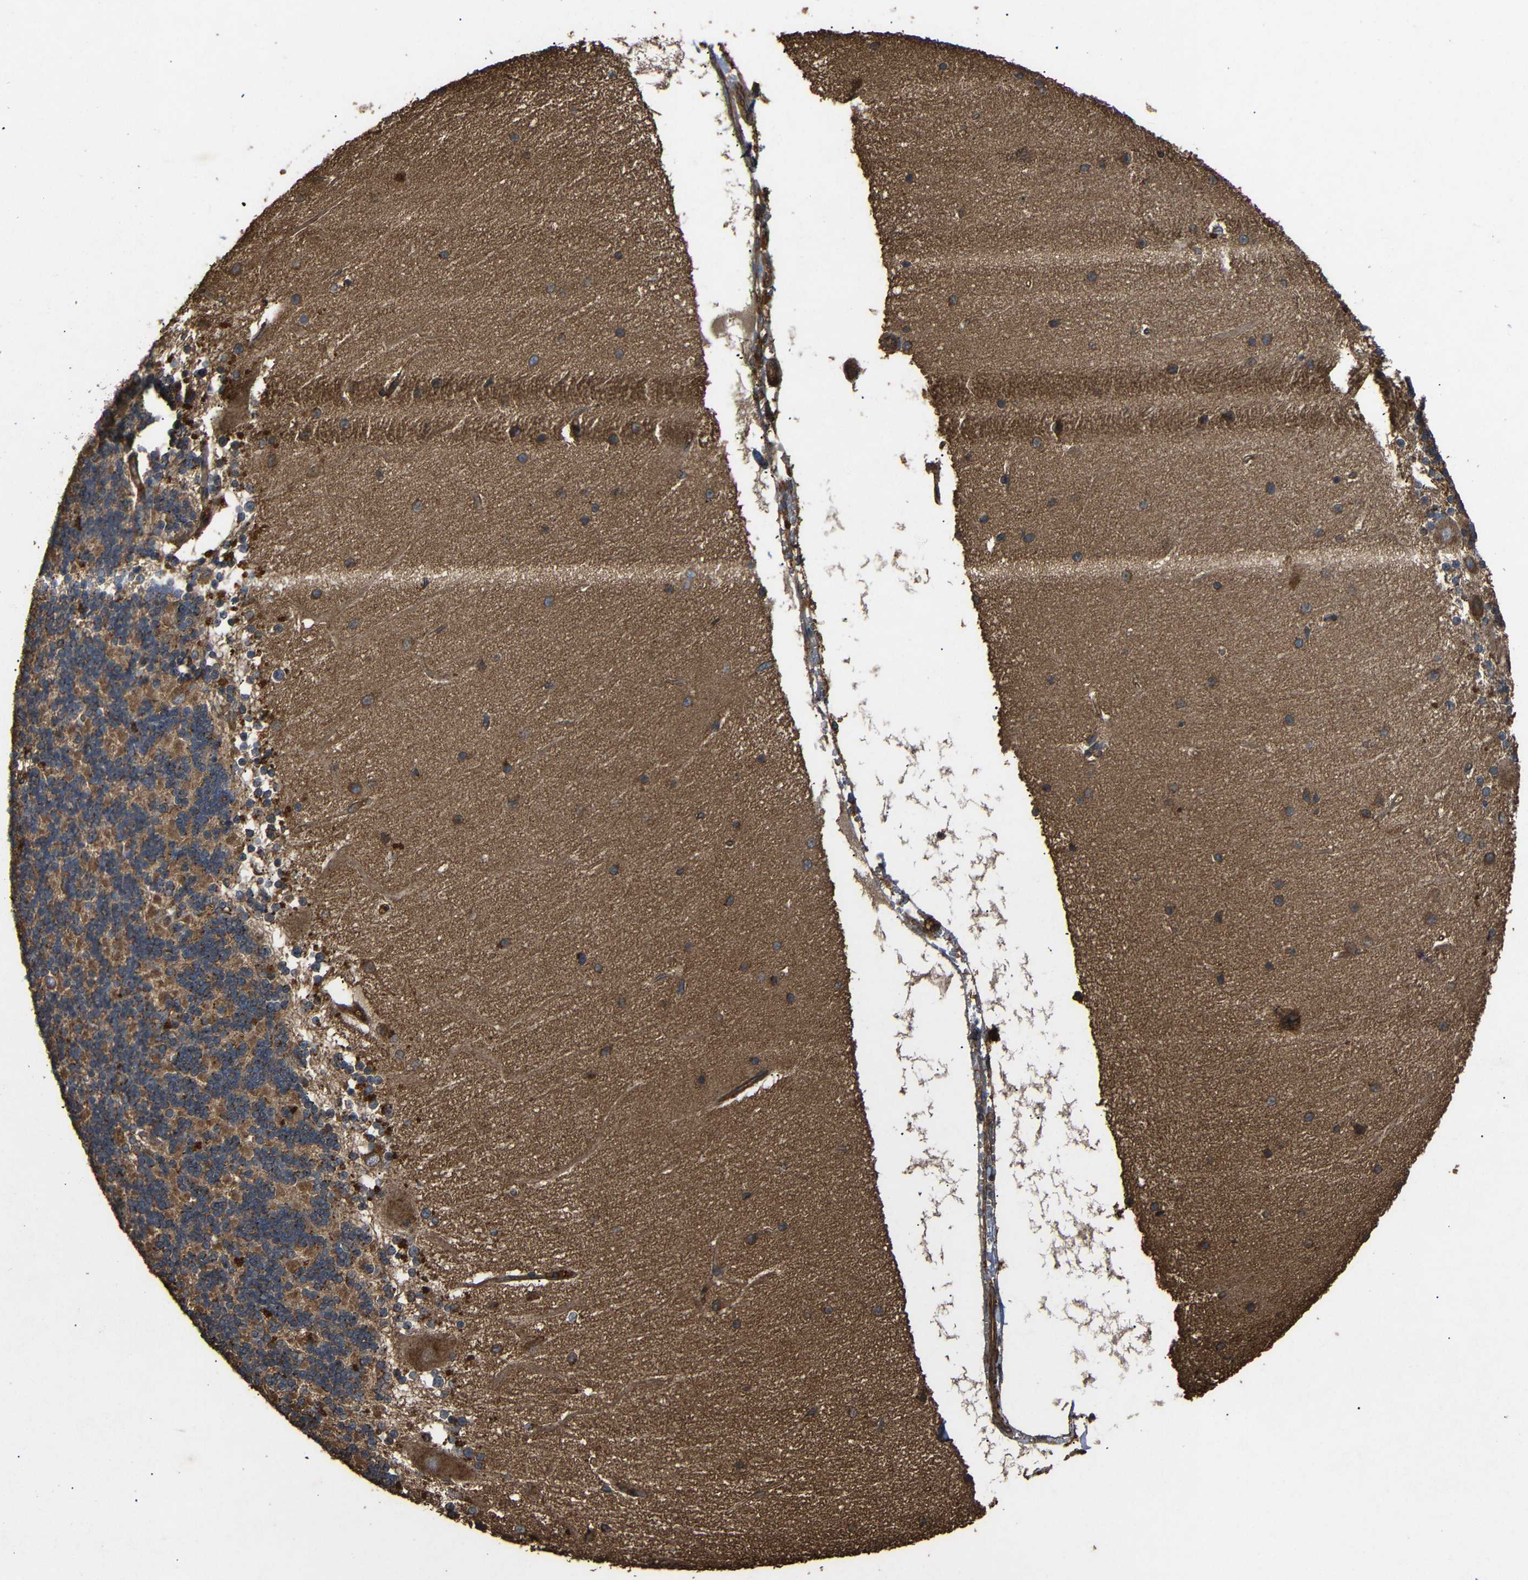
{"staining": {"intensity": "moderate", "quantity": ">75%", "location": "cytoplasmic/membranous"}, "tissue": "cerebellum", "cell_type": "Cells in granular layer", "image_type": "normal", "snomed": [{"axis": "morphology", "description": "Normal tissue, NOS"}, {"axis": "topography", "description": "Cerebellum"}], "caption": "Cerebellum stained with a brown dye demonstrates moderate cytoplasmic/membranous positive staining in about >75% of cells in granular layer.", "gene": "EIF2S1", "patient": {"sex": "female", "age": 54}}